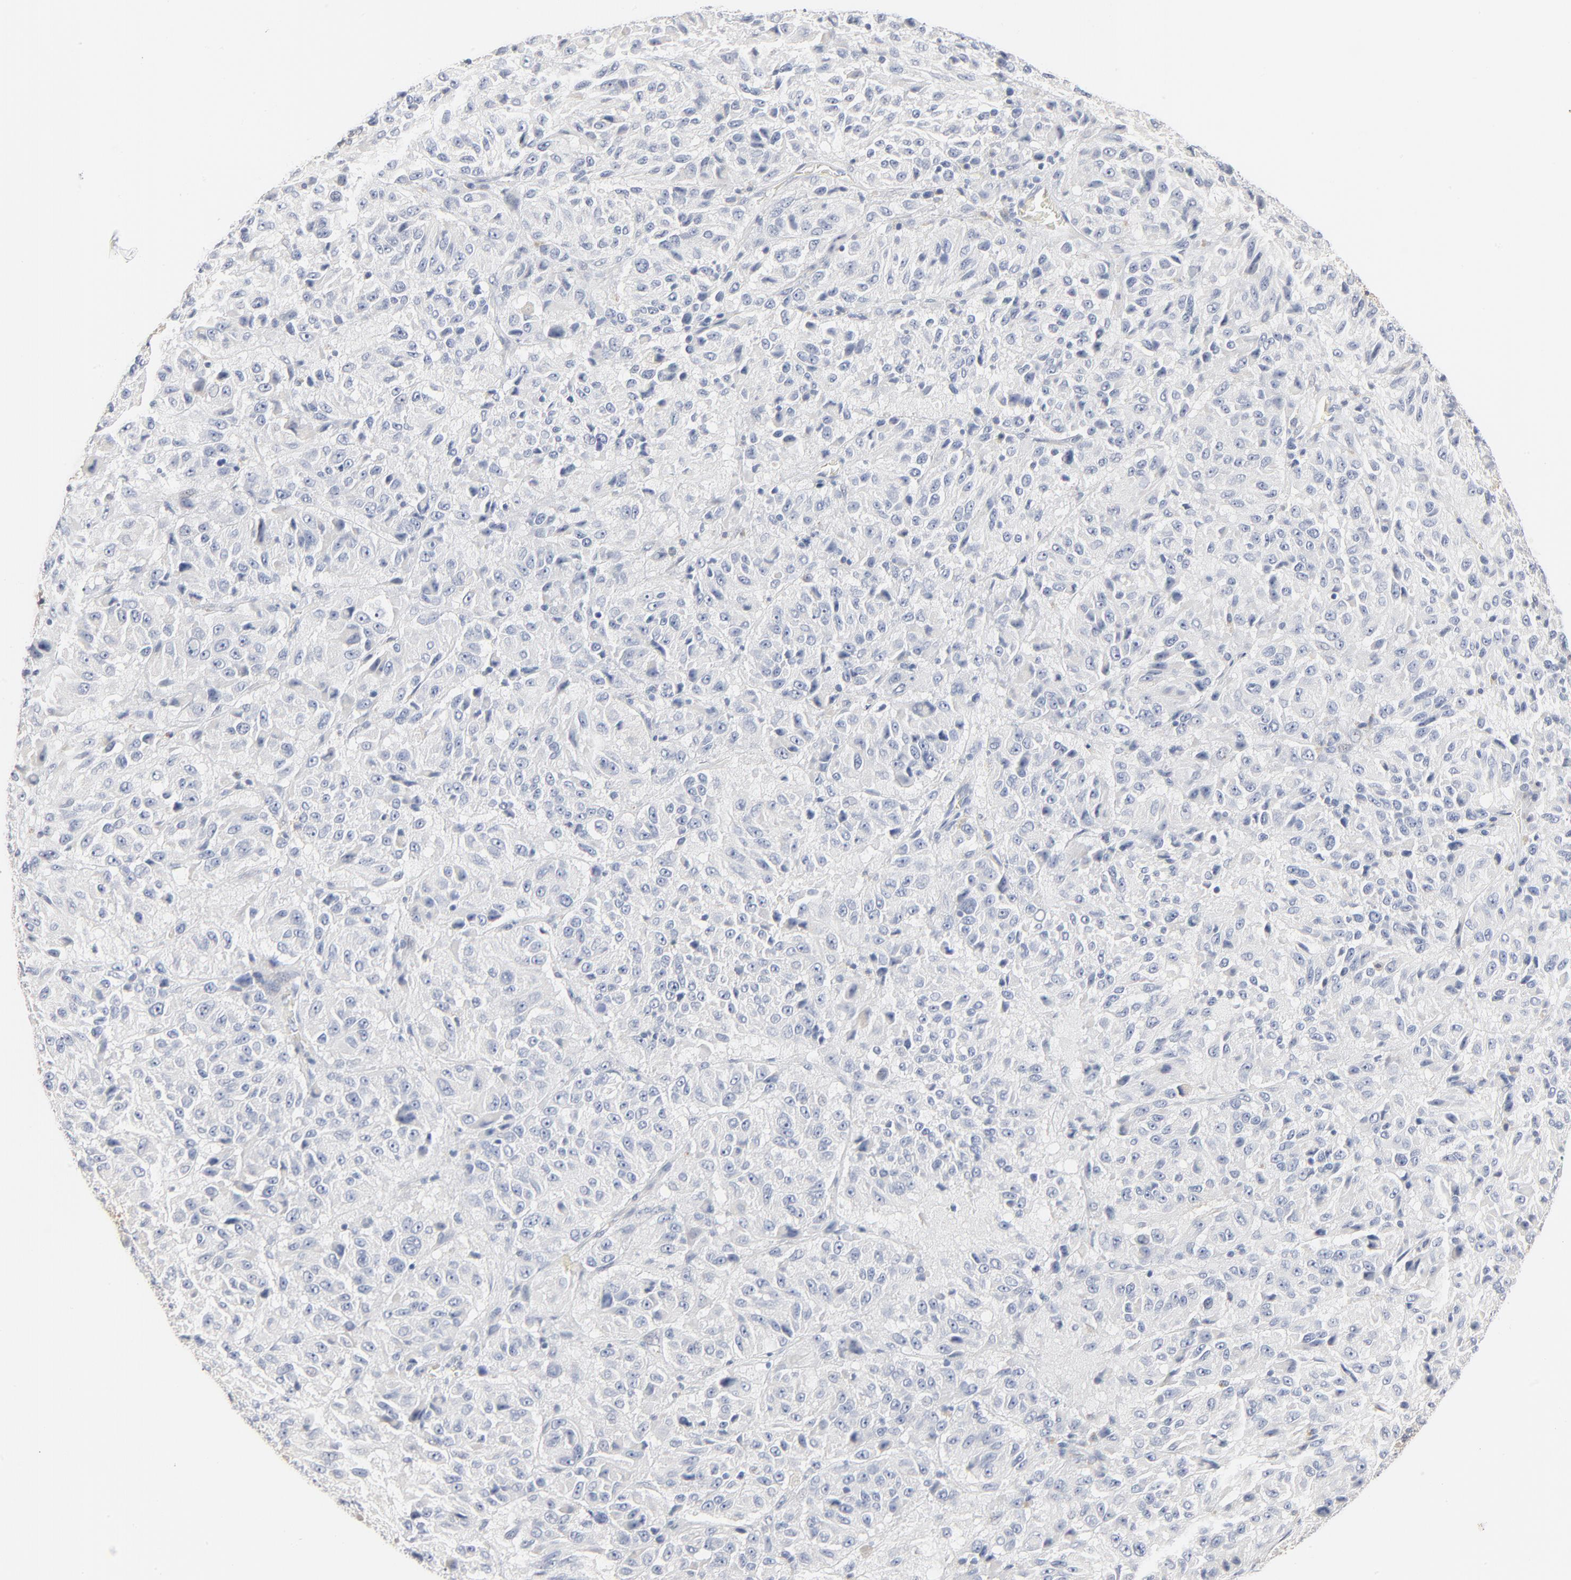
{"staining": {"intensity": "negative", "quantity": "none", "location": "none"}, "tissue": "melanoma", "cell_type": "Tumor cells", "image_type": "cancer", "snomed": [{"axis": "morphology", "description": "Malignant melanoma, Metastatic site"}, {"axis": "topography", "description": "Lung"}], "caption": "Immunohistochemistry (IHC) histopathology image of neoplastic tissue: human melanoma stained with DAB reveals no significant protein expression in tumor cells.", "gene": "EPCAM", "patient": {"sex": "male", "age": 64}}